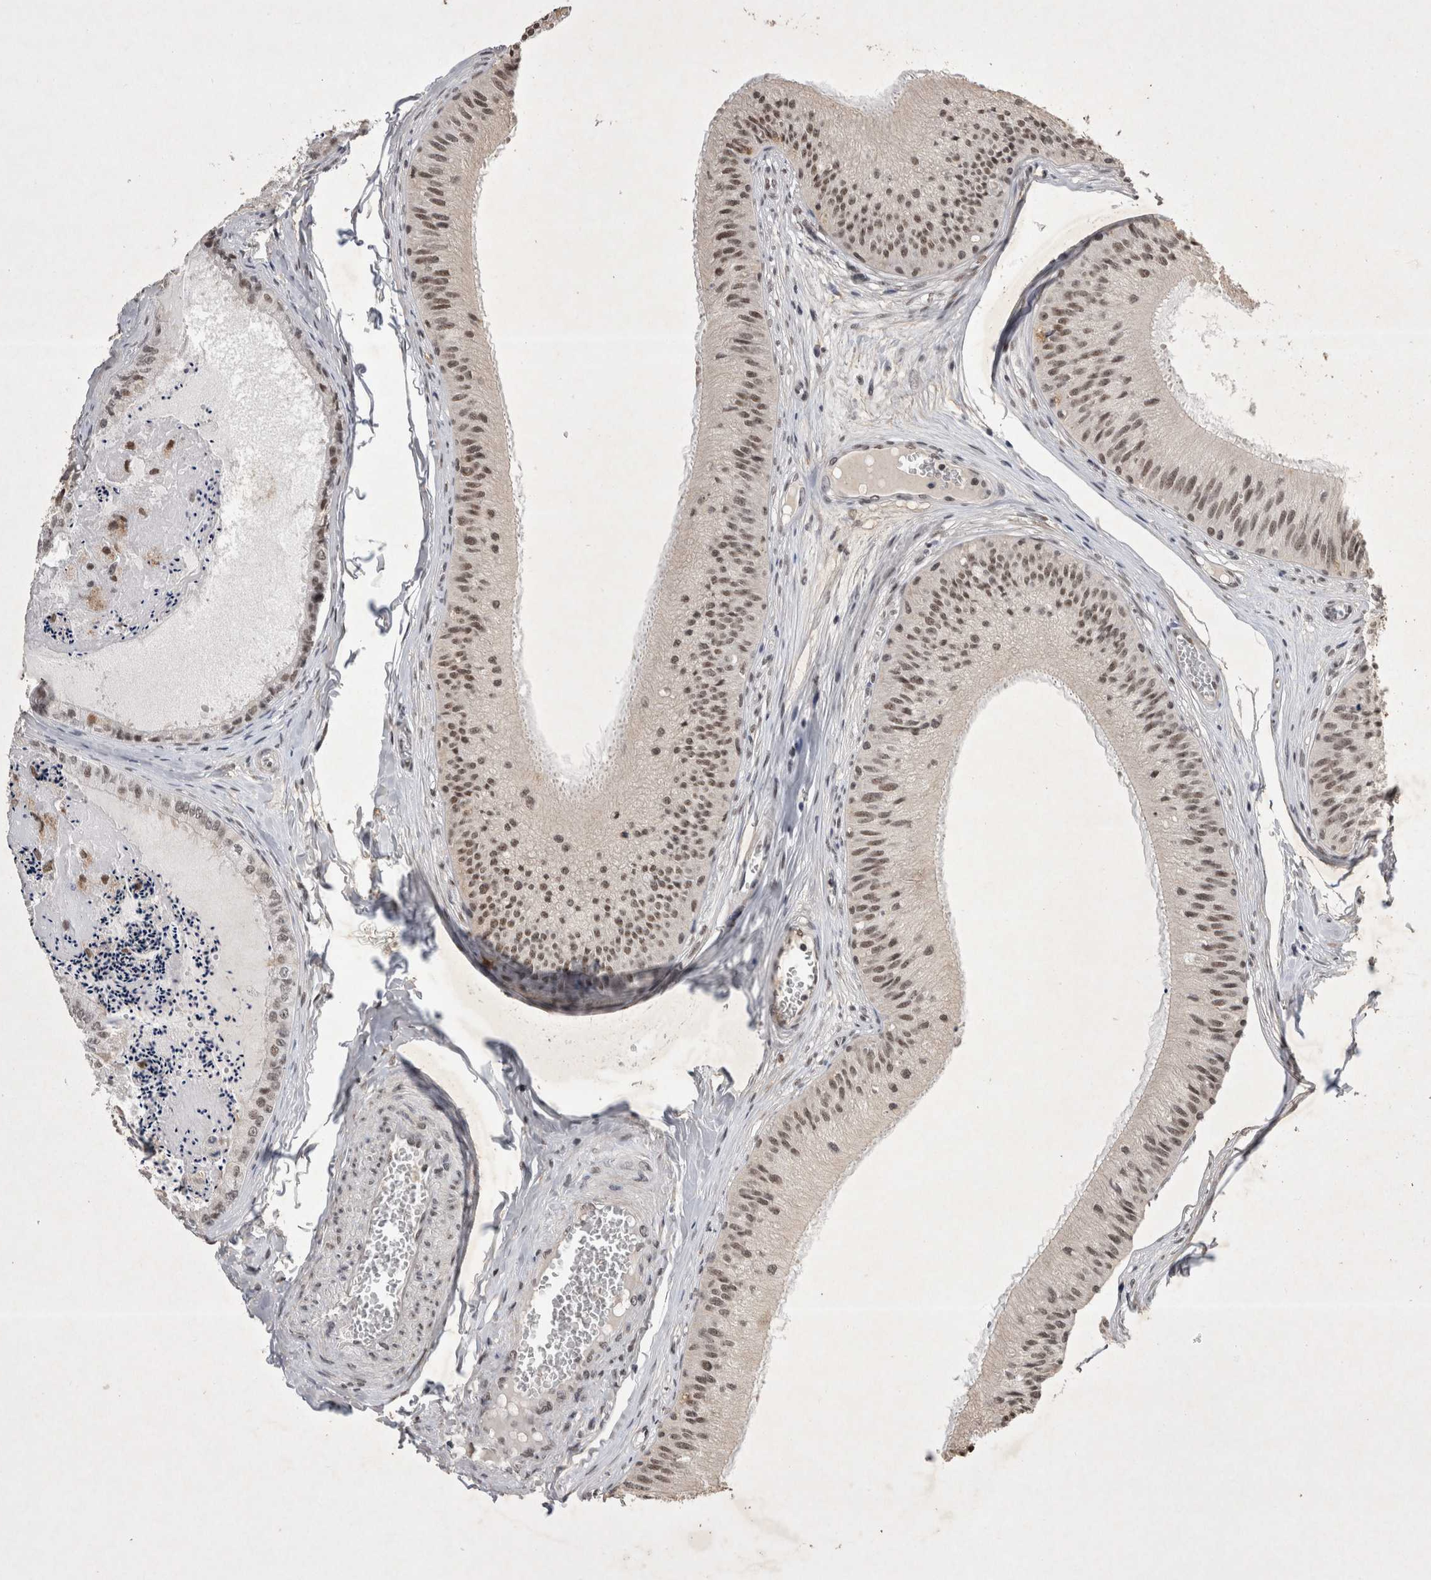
{"staining": {"intensity": "weak", "quantity": ">75%", "location": "cytoplasmic/membranous,nuclear"}, "tissue": "epididymis", "cell_type": "Glandular cells", "image_type": "normal", "snomed": [{"axis": "morphology", "description": "Normal tissue, NOS"}, {"axis": "topography", "description": "Epididymis"}], "caption": "Protein expression analysis of benign human epididymis reveals weak cytoplasmic/membranous,nuclear expression in about >75% of glandular cells. The staining is performed using DAB (3,3'-diaminobenzidine) brown chromogen to label protein expression. The nuclei are counter-stained blue using hematoxylin.", "gene": "RBM6", "patient": {"sex": "male", "age": 31}}